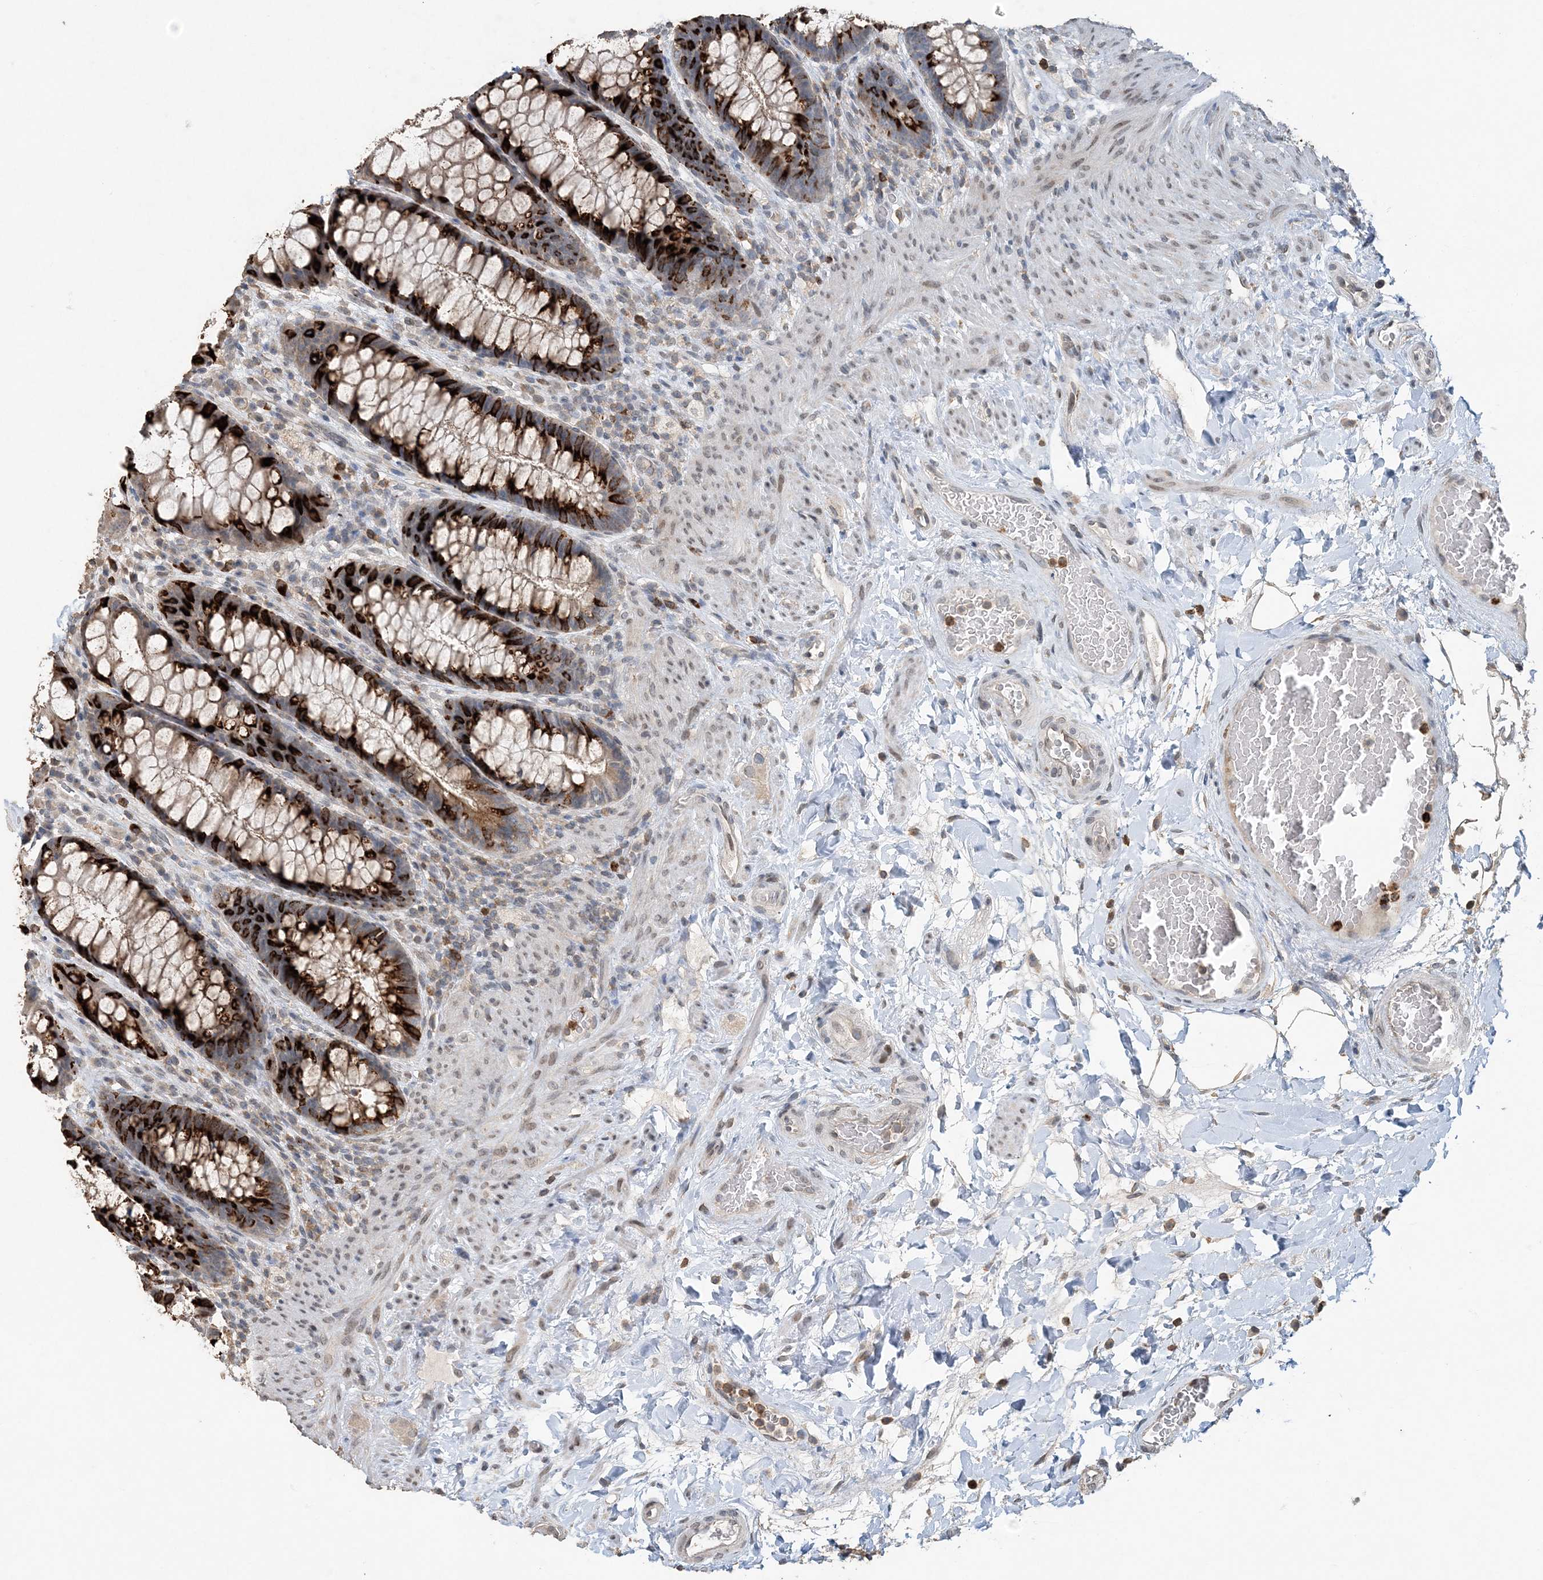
{"staining": {"intensity": "strong", "quantity": "25%-75%", "location": "cytoplasmic/membranous"}, "tissue": "rectum", "cell_type": "Glandular cells", "image_type": "normal", "snomed": [{"axis": "morphology", "description": "Normal tissue, NOS"}, {"axis": "topography", "description": "Rectum"}], "caption": "Protein positivity by immunohistochemistry (IHC) reveals strong cytoplasmic/membranous staining in about 25%-75% of glandular cells in benign rectum. (brown staining indicates protein expression, while blue staining denotes nuclei).", "gene": "FAM110A", "patient": {"sex": "female", "age": 46}}